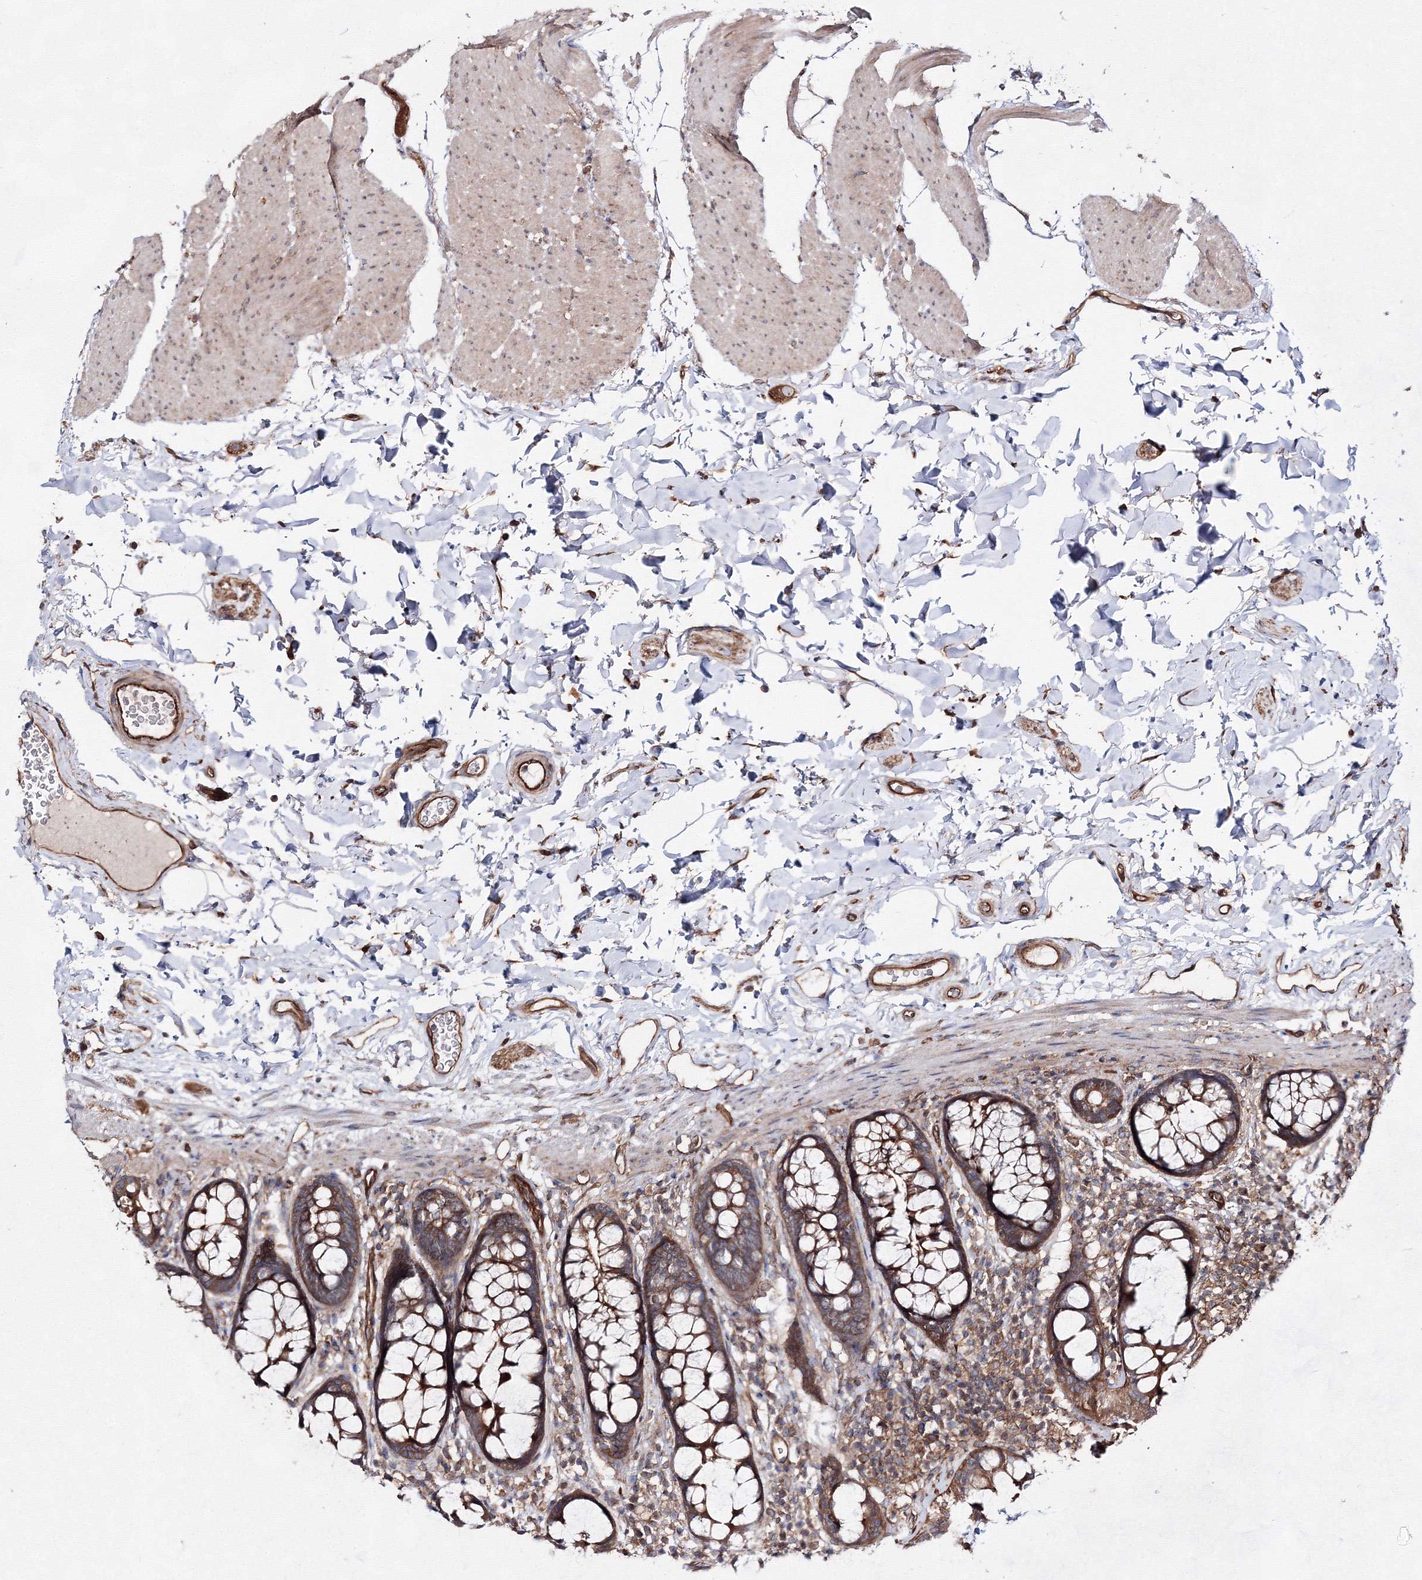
{"staining": {"intensity": "strong", "quantity": ">75%", "location": "cytoplasmic/membranous"}, "tissue": "colon", "cell_type": "Endothelial cells", "image_type": "normal", "snomed": [{"axis": "morphology", "description": "Normal tissue, NOS"}, {"axis": "topography", "description": "Colon"}], "caption": "Immunohistochemical staining of benign human colon displays strong cytoplasmic/membranous protein staining in about >75% of endothelial cells.", "gene": "EXOC6", "patient": {"sex": "female", "age": 80}}